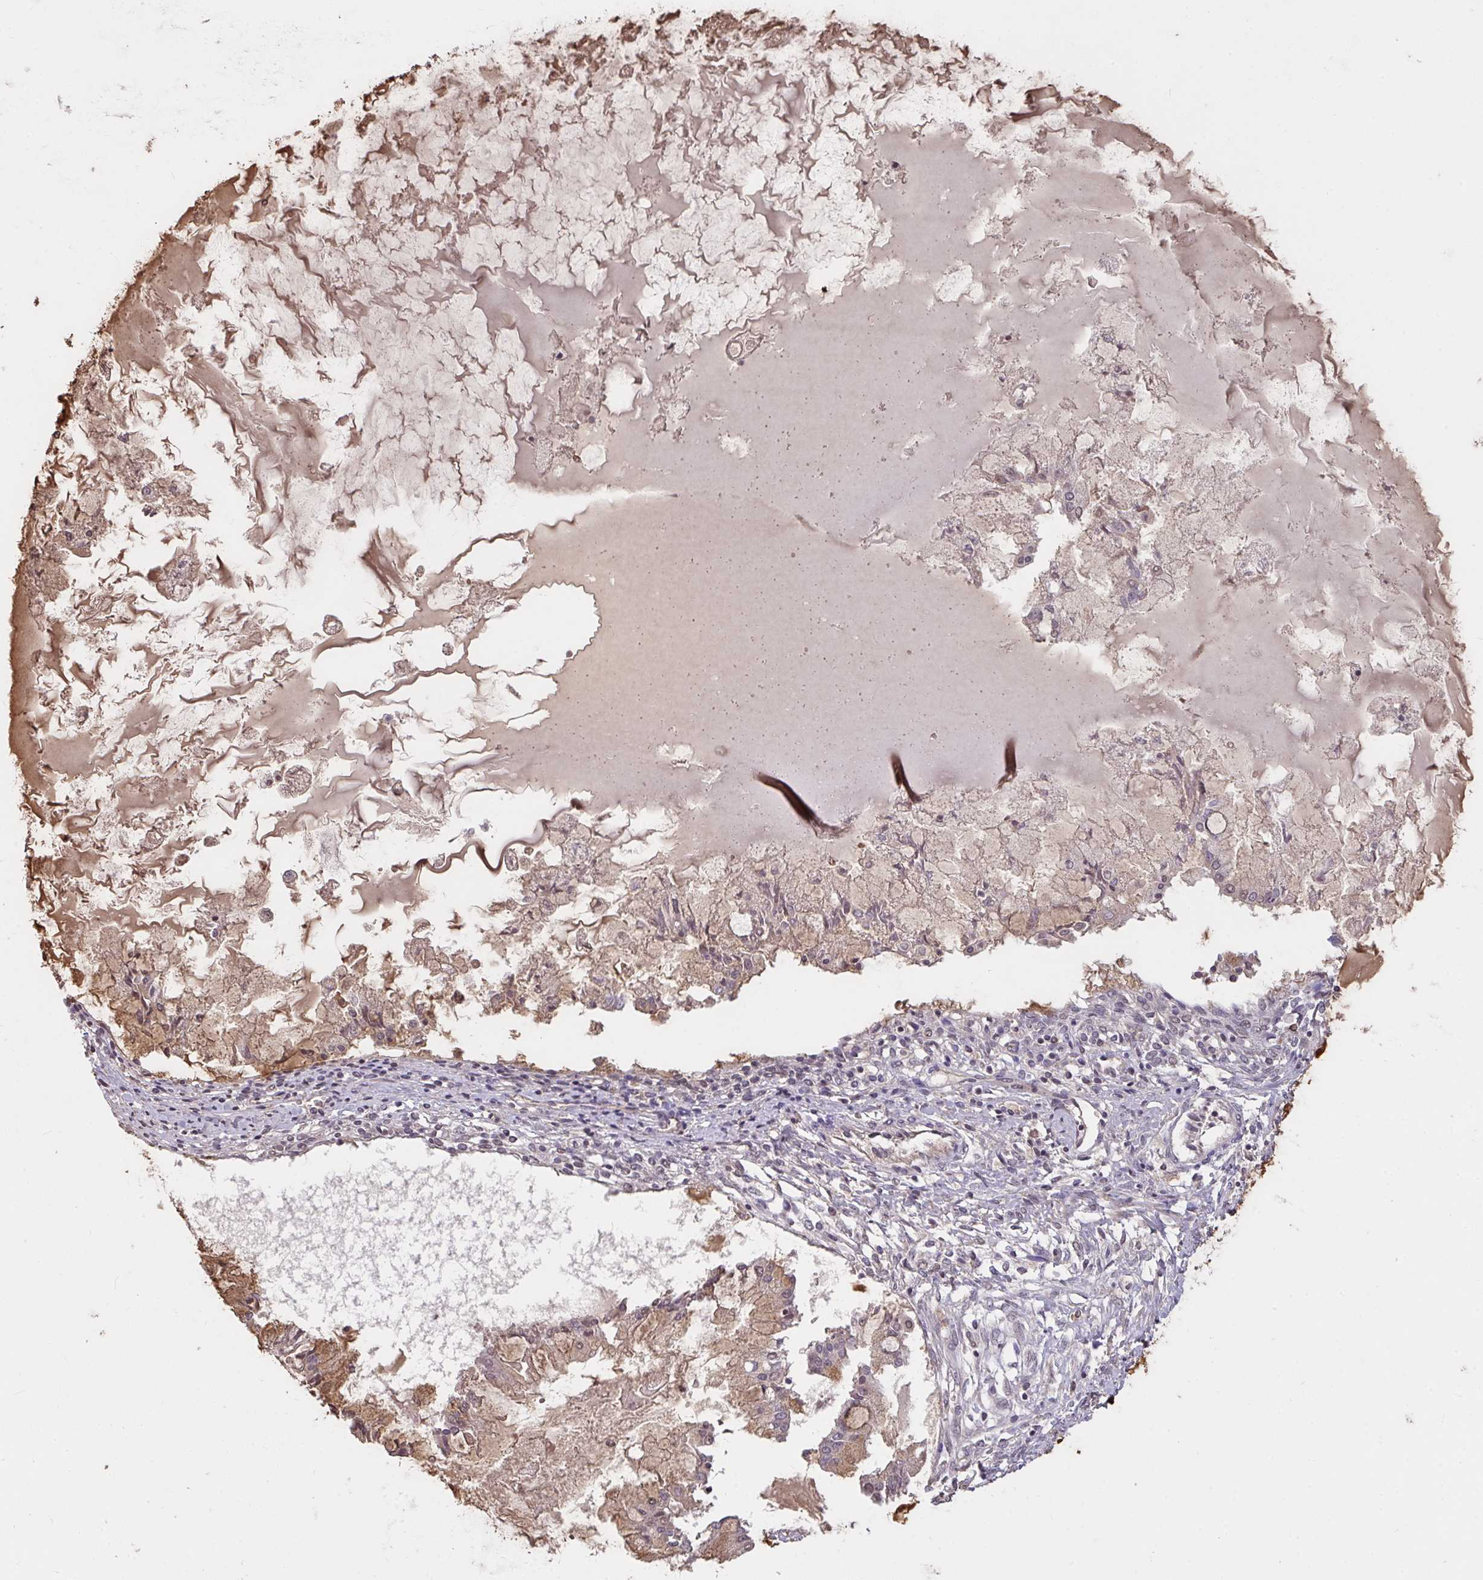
{"staining": {"intensity": "weak", "quantity": "25%-75%", "location": "cytoplasmic/membranous,nuclear"}, "tissue": "ovarian cancer", "cell_type": "Tumor cells", "image_type": "cancer", "snomed": [{"axis": "morphology", "description": "Cystadenocarcinoma, mucinous, NOS"}, {"axis": "topography", "description": "Ovary"}], "caption": "Weak cytoplasmic/membranous and nuclear protein staining is appreciated in approximately 25%-75% of tumor cells in ovarian cancer.", "gene": "FCER1A", "patient": {"sex": "female", "age": 34}}